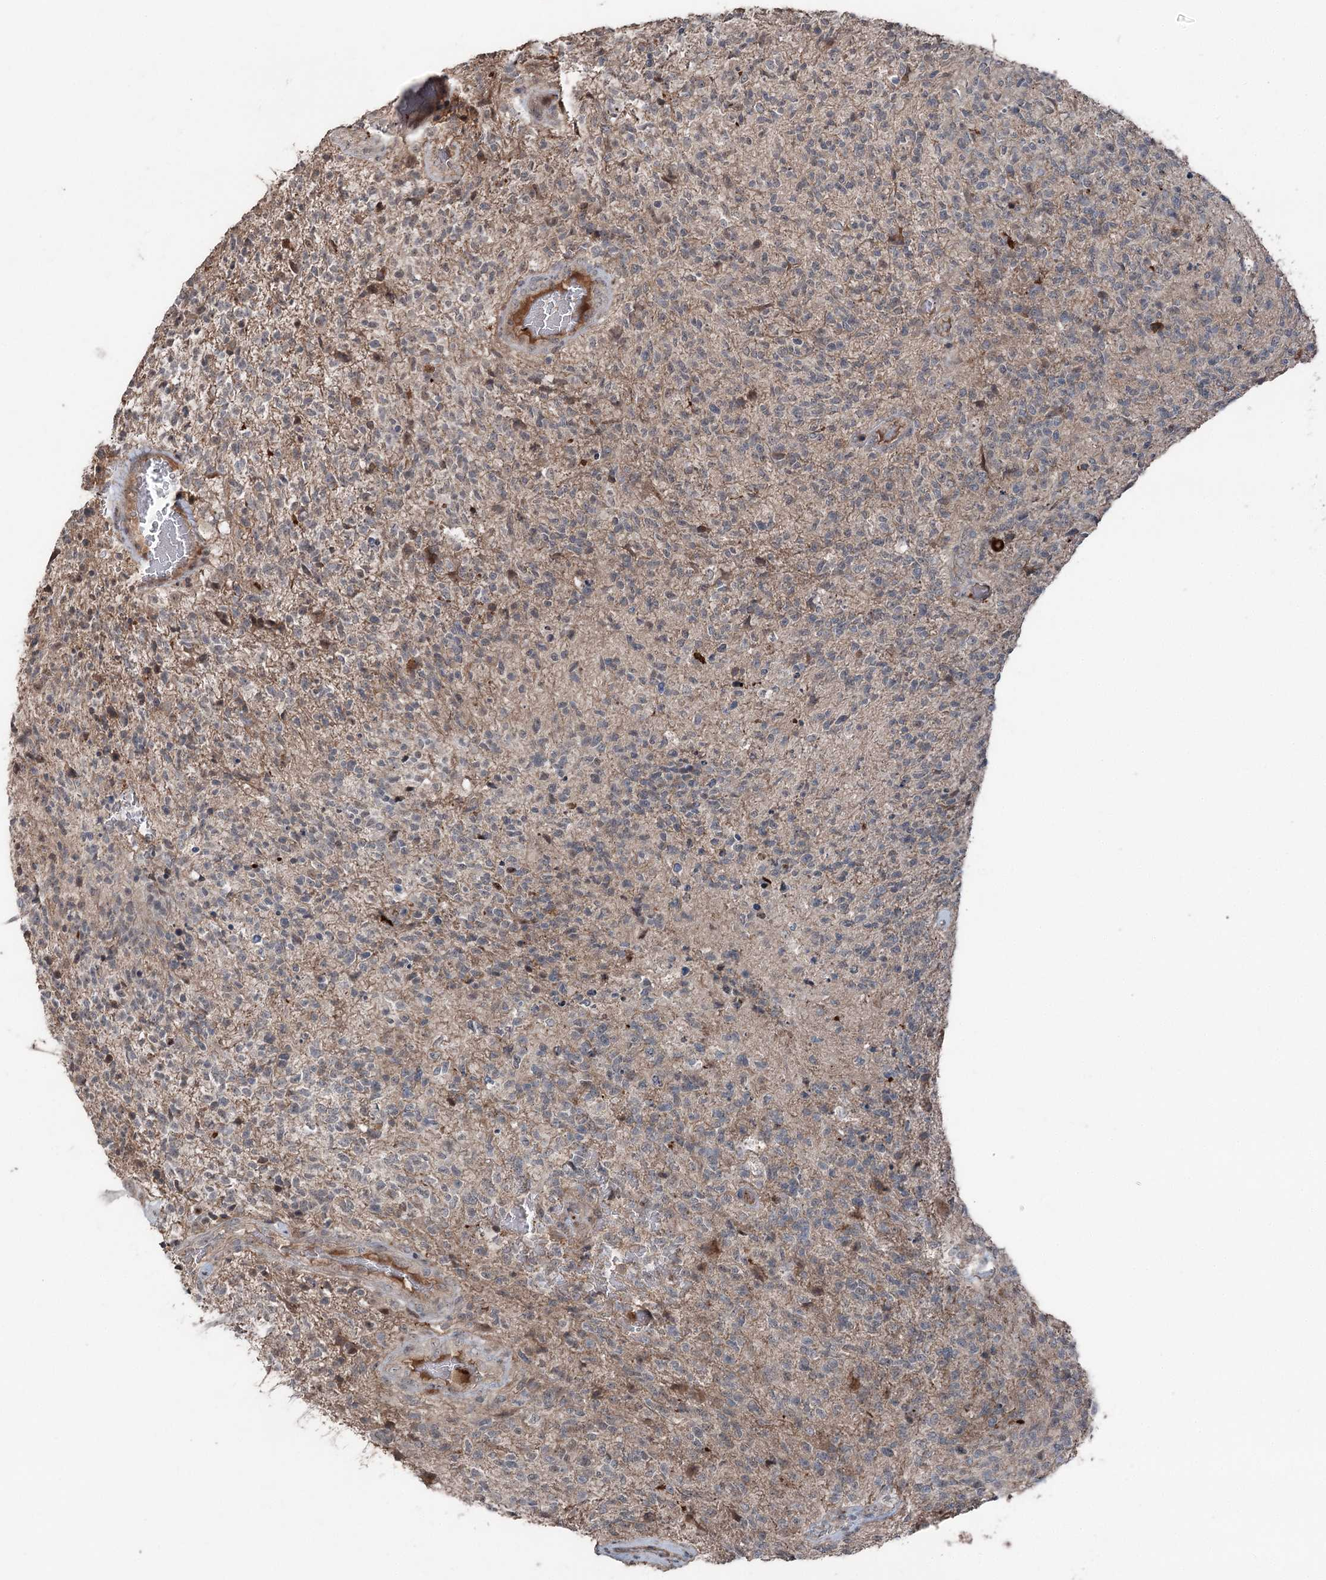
{"staining": {"intensity": "negative", "quantity": "none", "location": "none"}, "tissue": "glioma", "cell_type": "Tumor cells", "image_type": "cancer", "snomed": [{"axis": "morphology", "description": "Glioma, malignant, High grade"}, {"axis": "topography", "description": "Brain"}], "caption": "DAB (3,3'-diaminobenzidine) immunohistochemical staining of malignant high-grade glioma reveals no significant staining in tumor cells.", "gene": "MAPK8IP2", "patient": {"sex": "male", "age": 56}}